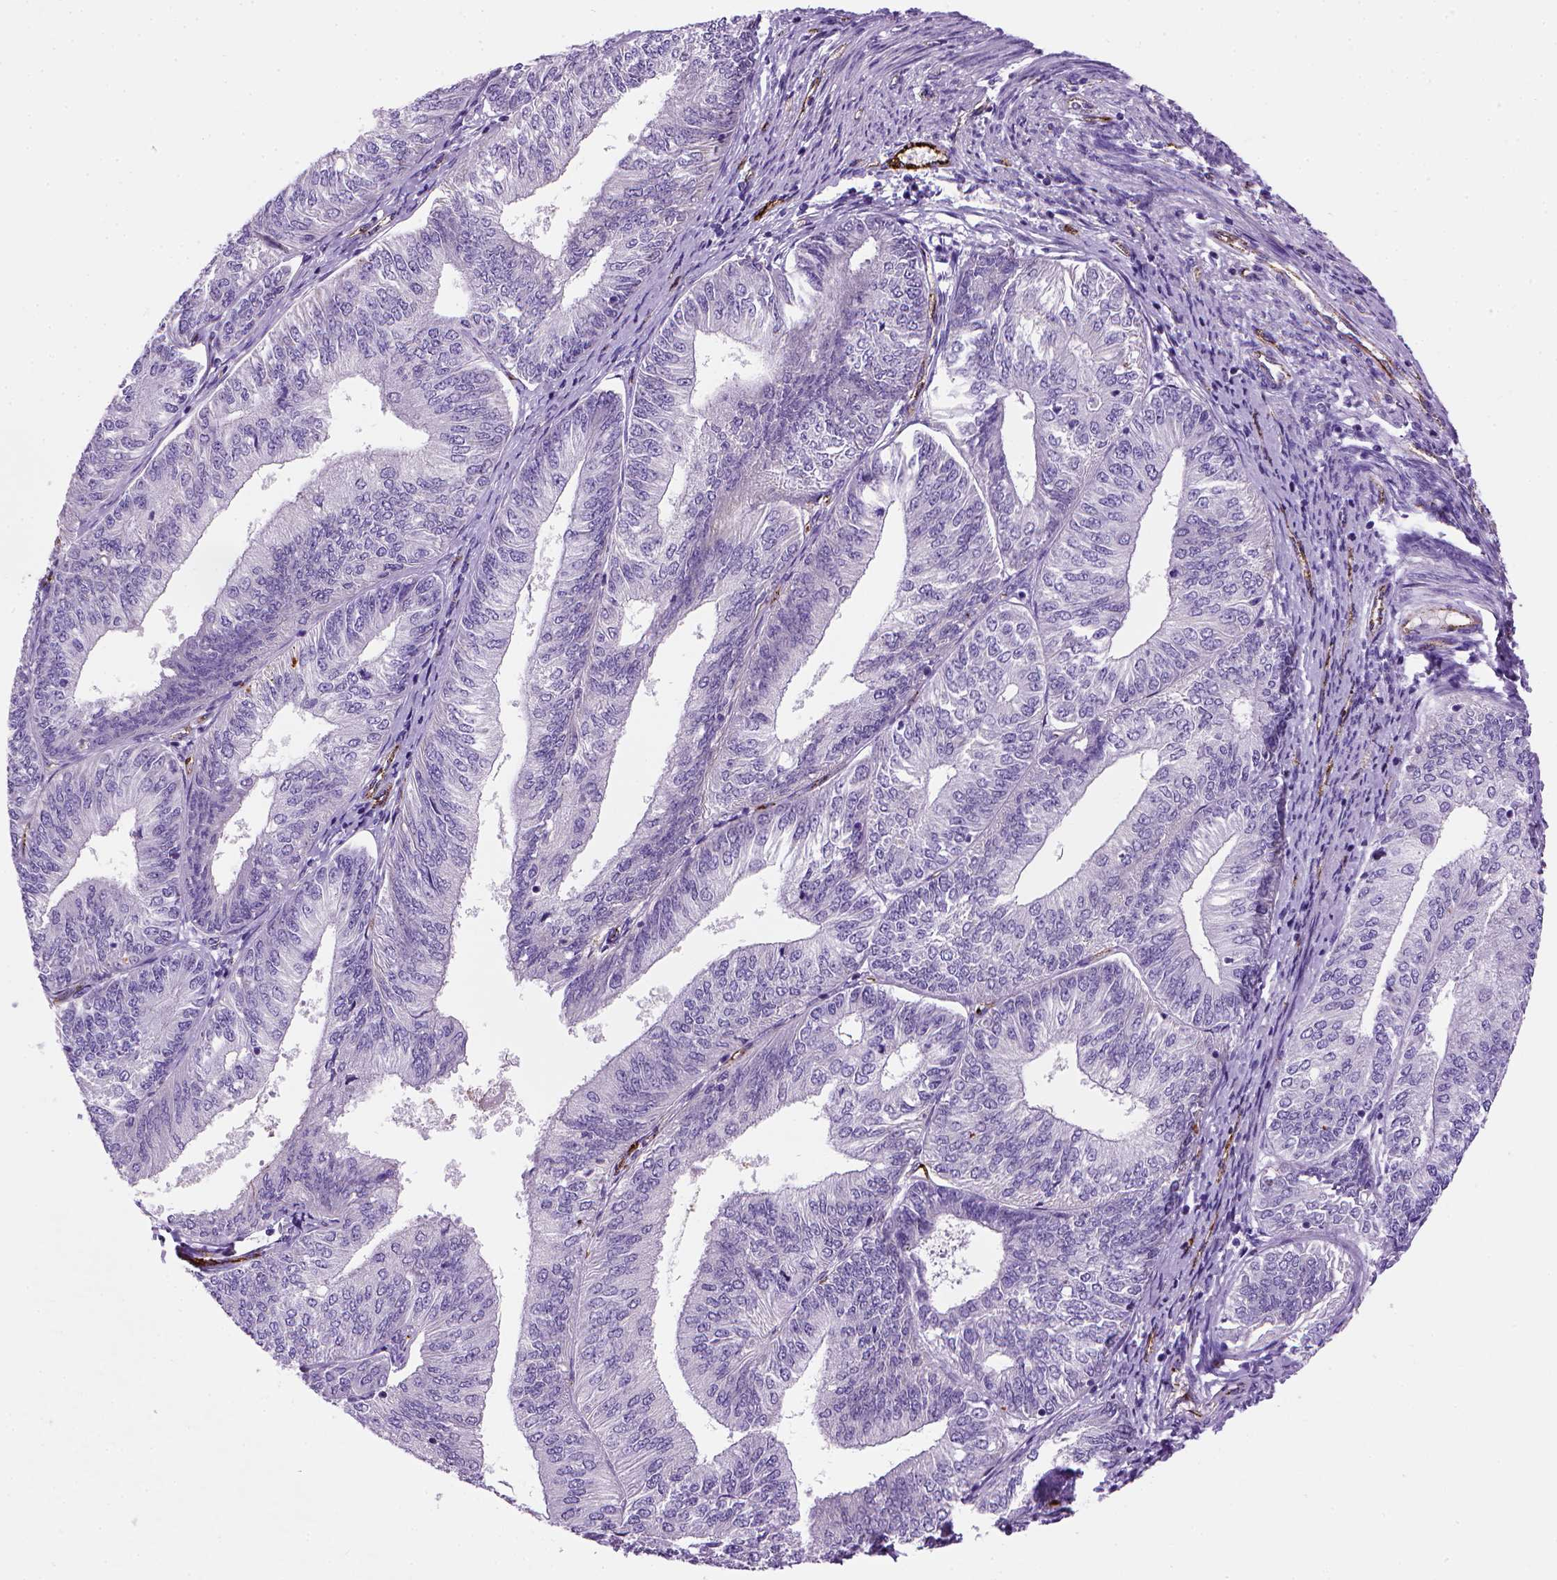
{"staining": {"intensity": "negative", "quantity": "none", "location": "none"}, "tissue": "endometrial cancer", "cell_type": "Tumor cells", "image_type": "cancer", "snomed": [{"axis": "morphology", "description": "Adenocarcinoma, NOS"}, {"axis": "topography", "description": "Endometrium"}], "caption": "DAB immunohistochemical staining of human adenocarcinoma (endometrial) displays no significant expression in tumor cells.", "gene": "VWF", "patient": {"sex": "female", "age": 58}}